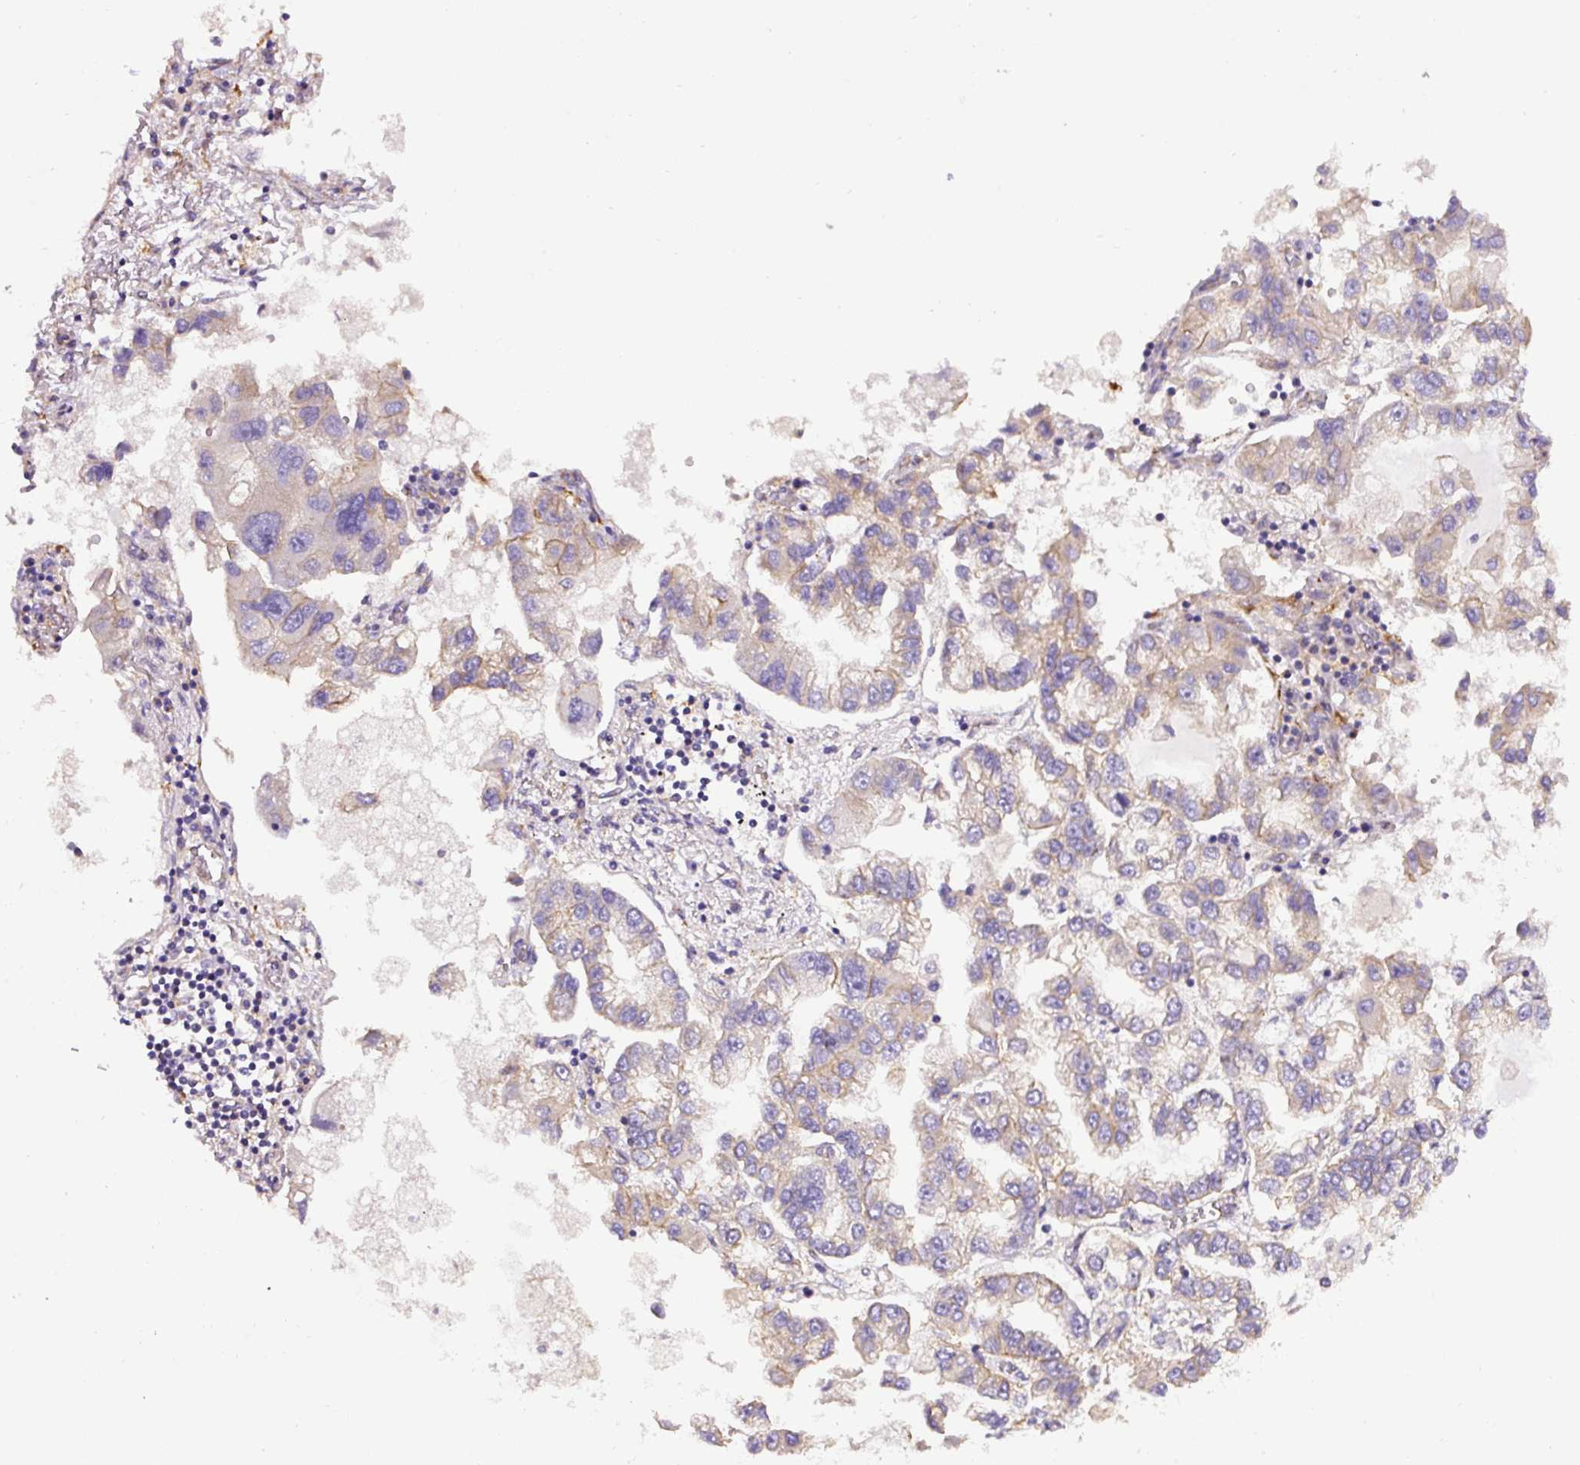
{"staining": {"intensity": "weak", "quantity": "<25%", "location": "cytoplasmic/membranous"}, "tissue": "lung cancer", "cell_type": "Tumor cells", "image_type": "cancer", "snomed": [{"axis": "morphology", "description": "Adenocarcinoma, NOS"}, {"axis": "topography", "description": "Lung"}], "caption": "Immunohistochemistry image of lung cancer (adenocarcinoma) stained for a protein (brown), which reveals no positivity in tumor cells.", "gene": "DCTN1", "patient": {"sex": "female", "age": 54}}